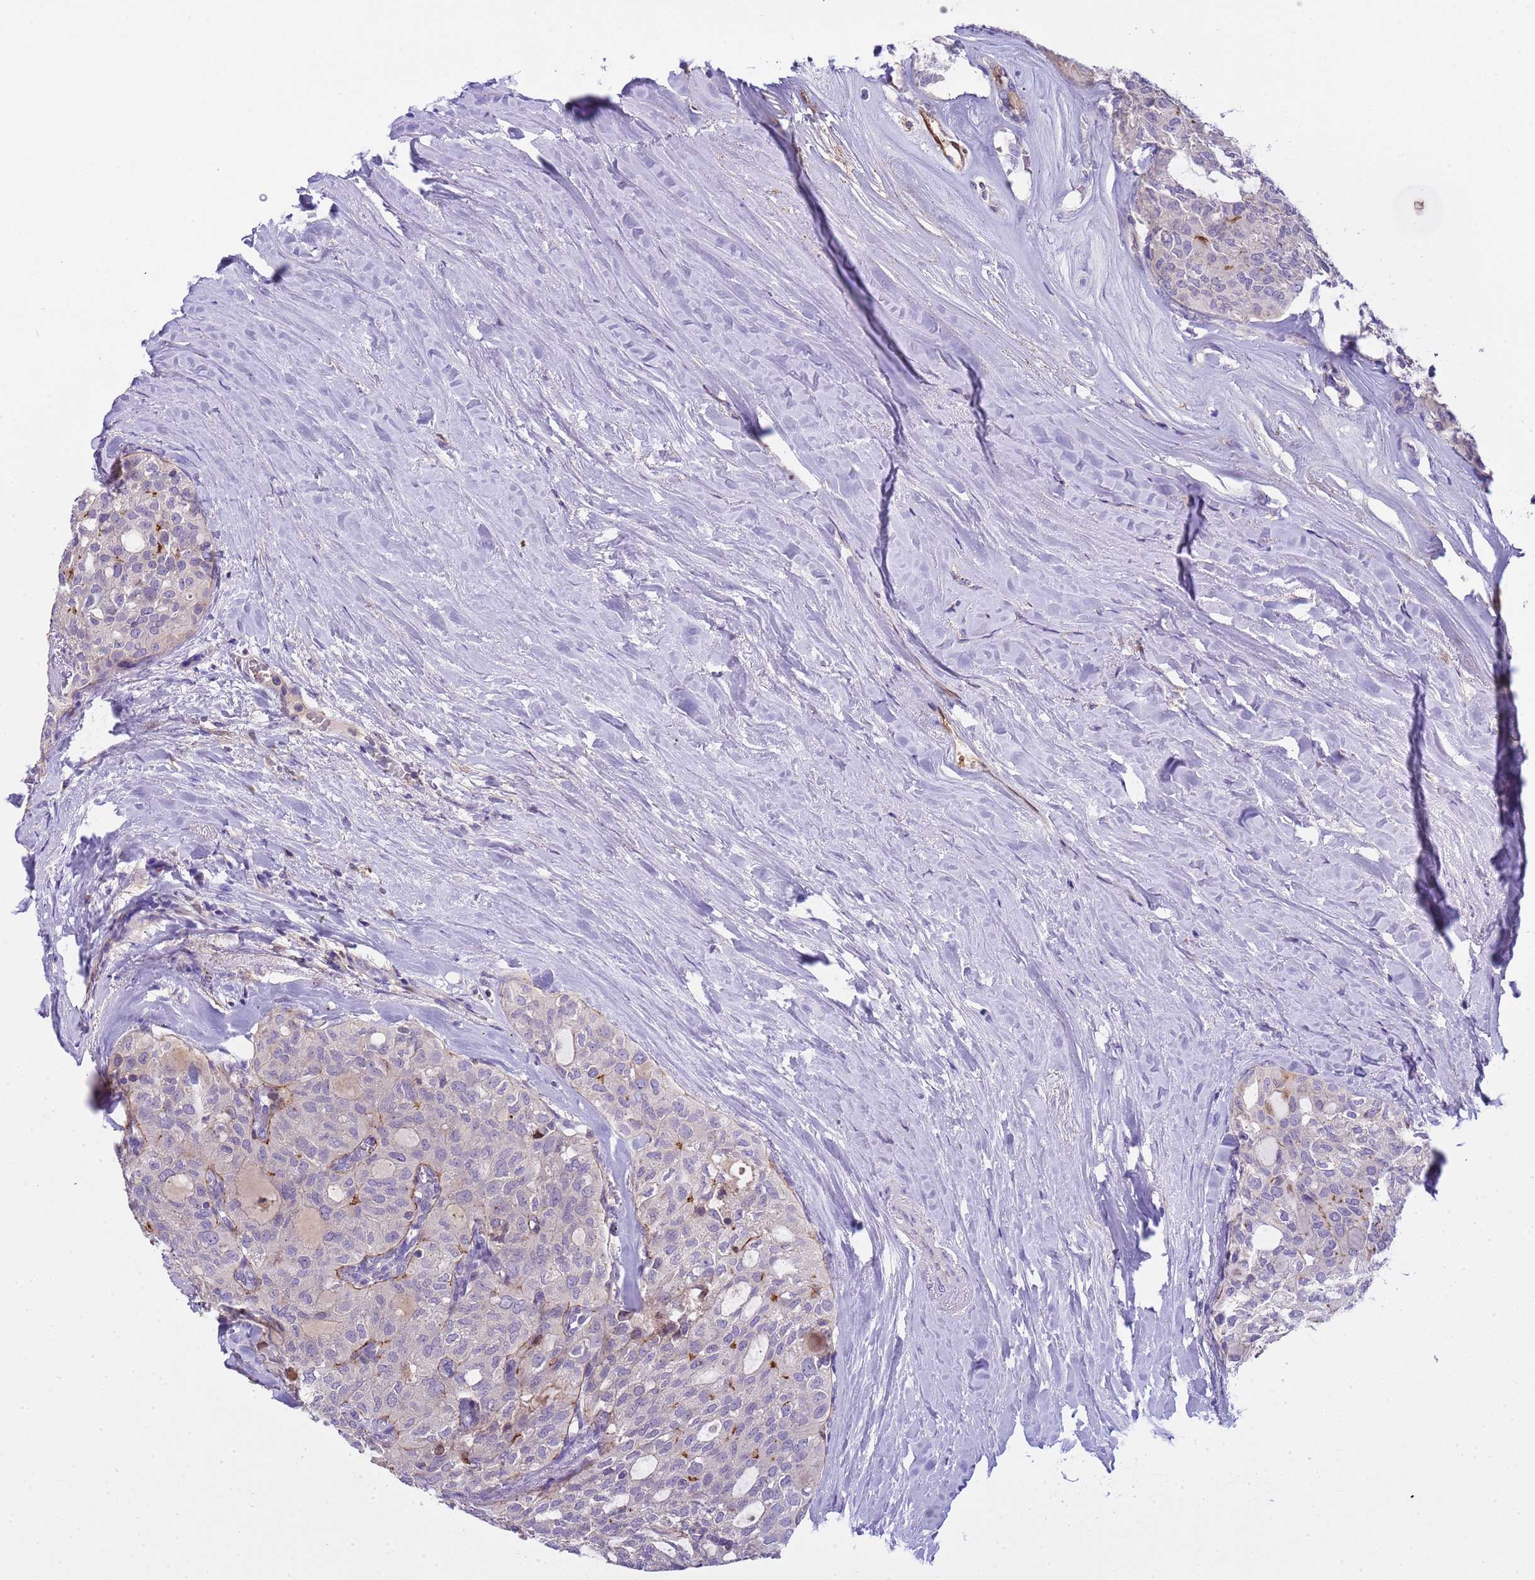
{"staining": {"intensity": "moderate", "quantity": "<25%", "location": "nuclear"}, "tissue": "thyroid cancer", "cell_type": "Tumor cells", "image_type": "cancer", "snomed": [{"axis": "morphology", "description": "Follicular adenoma carcinoma, NOS"}, {"axis": "topography", "description": "Thyroid gland"}], "caption": "Immunohistochemical staining of human thyroid cancer (follicular adenoma carcinoma) exhibits low levels of moderate nuclear protein positivity in approximately <25% of tumor cells.", "gene": "PLCXD3", "patient": {"sex": "male", "age": 75}}